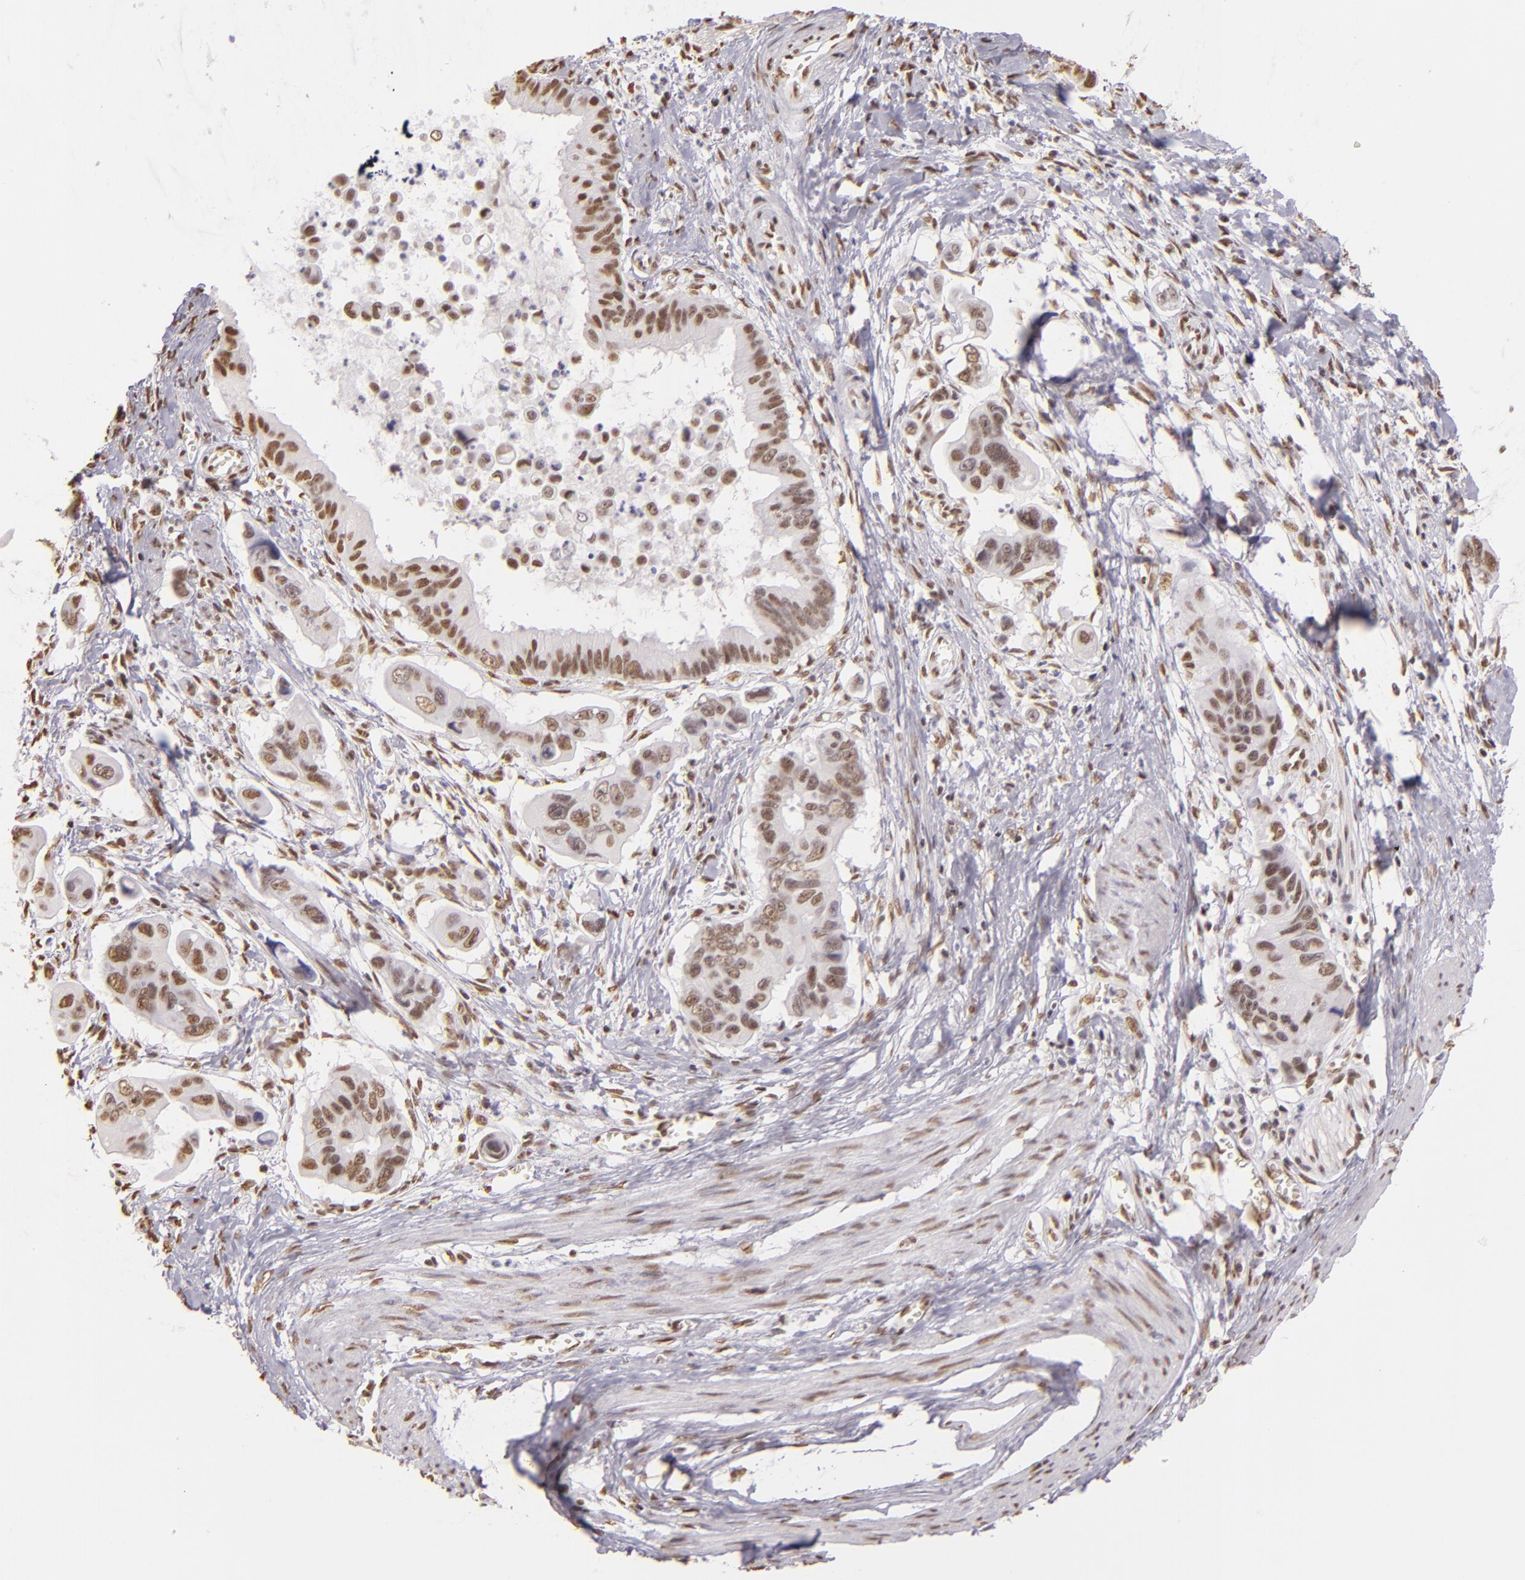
{"staining": {"intensity": "weak", "quantity": ">75%", "location": "nuclear"}, "tissue": "stomach cancer", "cell_type": "Tumor cells", "image_type": "cancer", "snomed": [{"axis": "morphology", "description": "Adenocarcinoma, NOS"}, {"axis": "topography", "description": "Stomach, upper"}], "caption": "Weak nuclear protein expression is identified in approximately >75% of tumor cells in adenocarcinoma (stomach). The protein is shown in brown color, while the nuclei are stained blue.", "gene": "PAPOLA", "patient": {"sex": "male", "age": 80}}